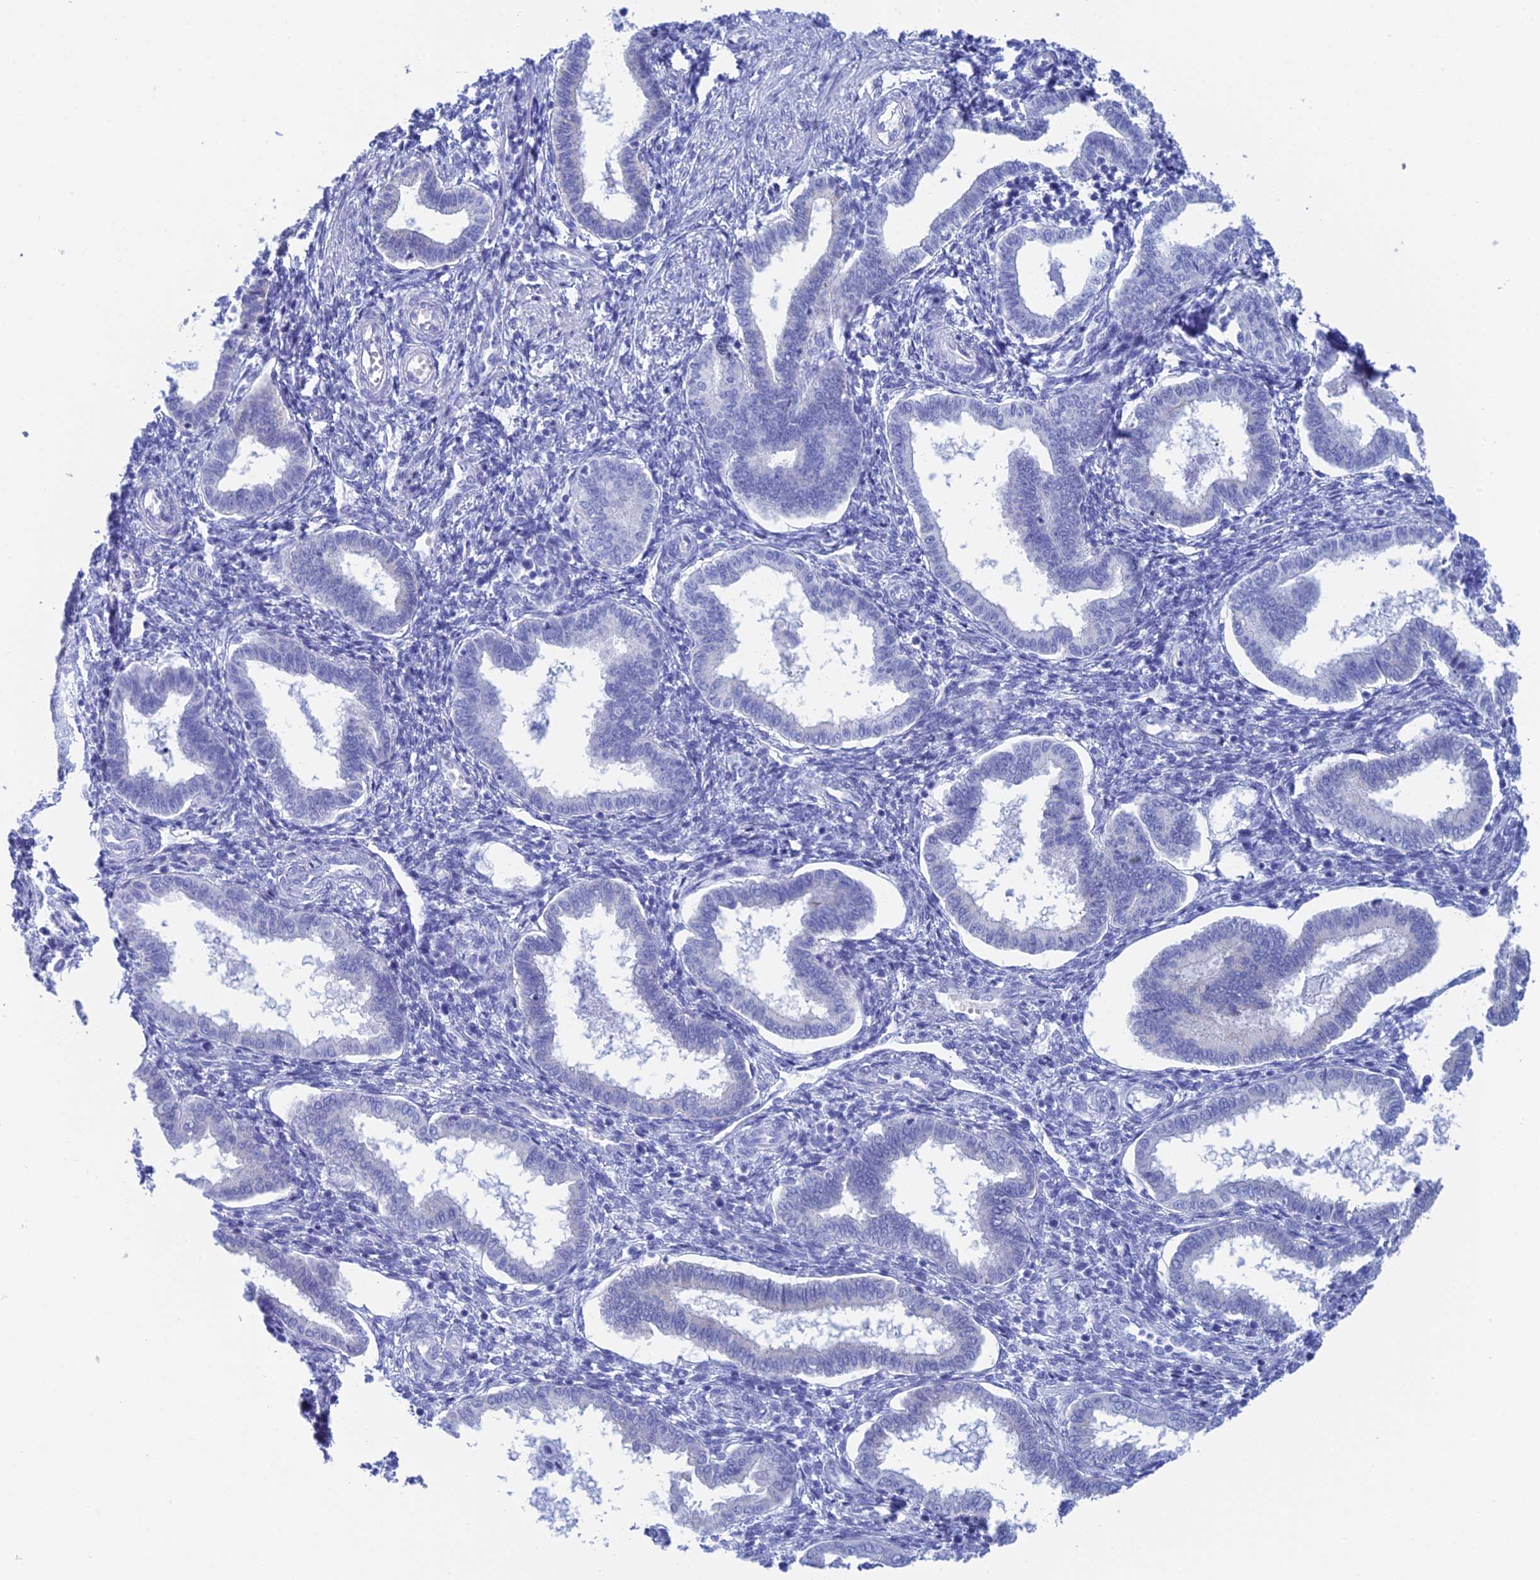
{"staining": {"intensity": "negative", "quantity": "none", "location": "none"}, "tissue": "endometrium", "cell_type": "Cells in endometrial stroma", "image_type": "normal", "snomed": [{"axis": "morphology", "description": "Normal tissue, NOS"}, {"axis": "topography", "description": "Endometrium"}], "caption": "Micrograph shows no protein staining in cells in endometrial stroma of unremarkable endometrium. (DAB immunohistochemistry, high magnification).", "gene": "TEX101", "patient": {"sex": "female", "age": 24}}